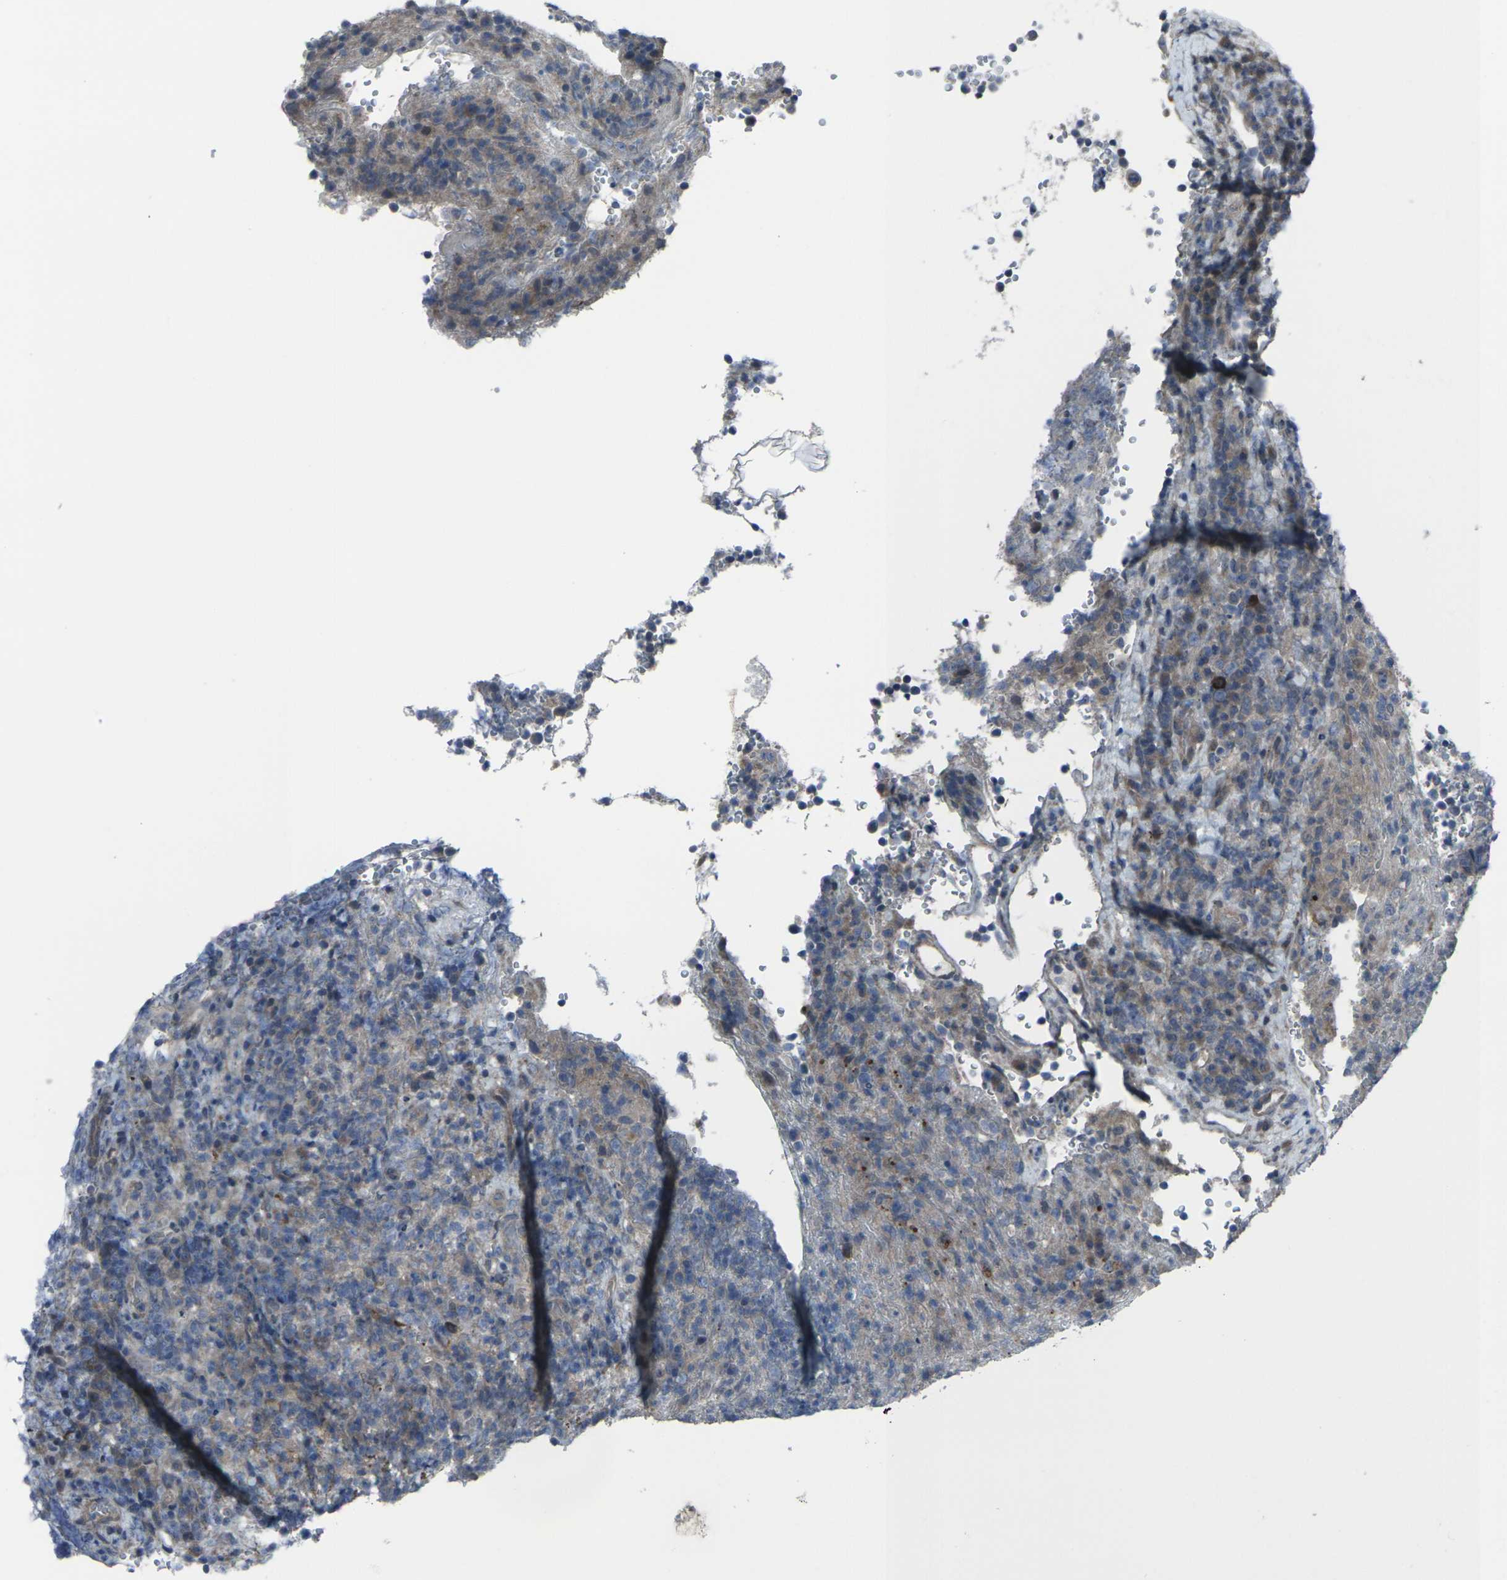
{"staining": {"intensity": "moderate", "quantity": ">75%", "location": "cytoplasmic/membranous"}, "tissue": "lymphoma", "cell_type": "Tumor cells", "image_type": "cancer", "snomed": [{"axis": "morphology", "description": "Malignant lymphoma, non-Hodgkin's type, High grade"}, {"axis": "topography", "description": "Lymph node"}], "caption": "Immunohistochemical staining of human malignant lymphoma, non-Hodgkin's type (high-grade) reveals medium levels of moderate cytoplasmic/membranous expression in approximately >75% of tumor cells.", "gene": "CCR10", "patient": {"sex": "female", "age": 76}}